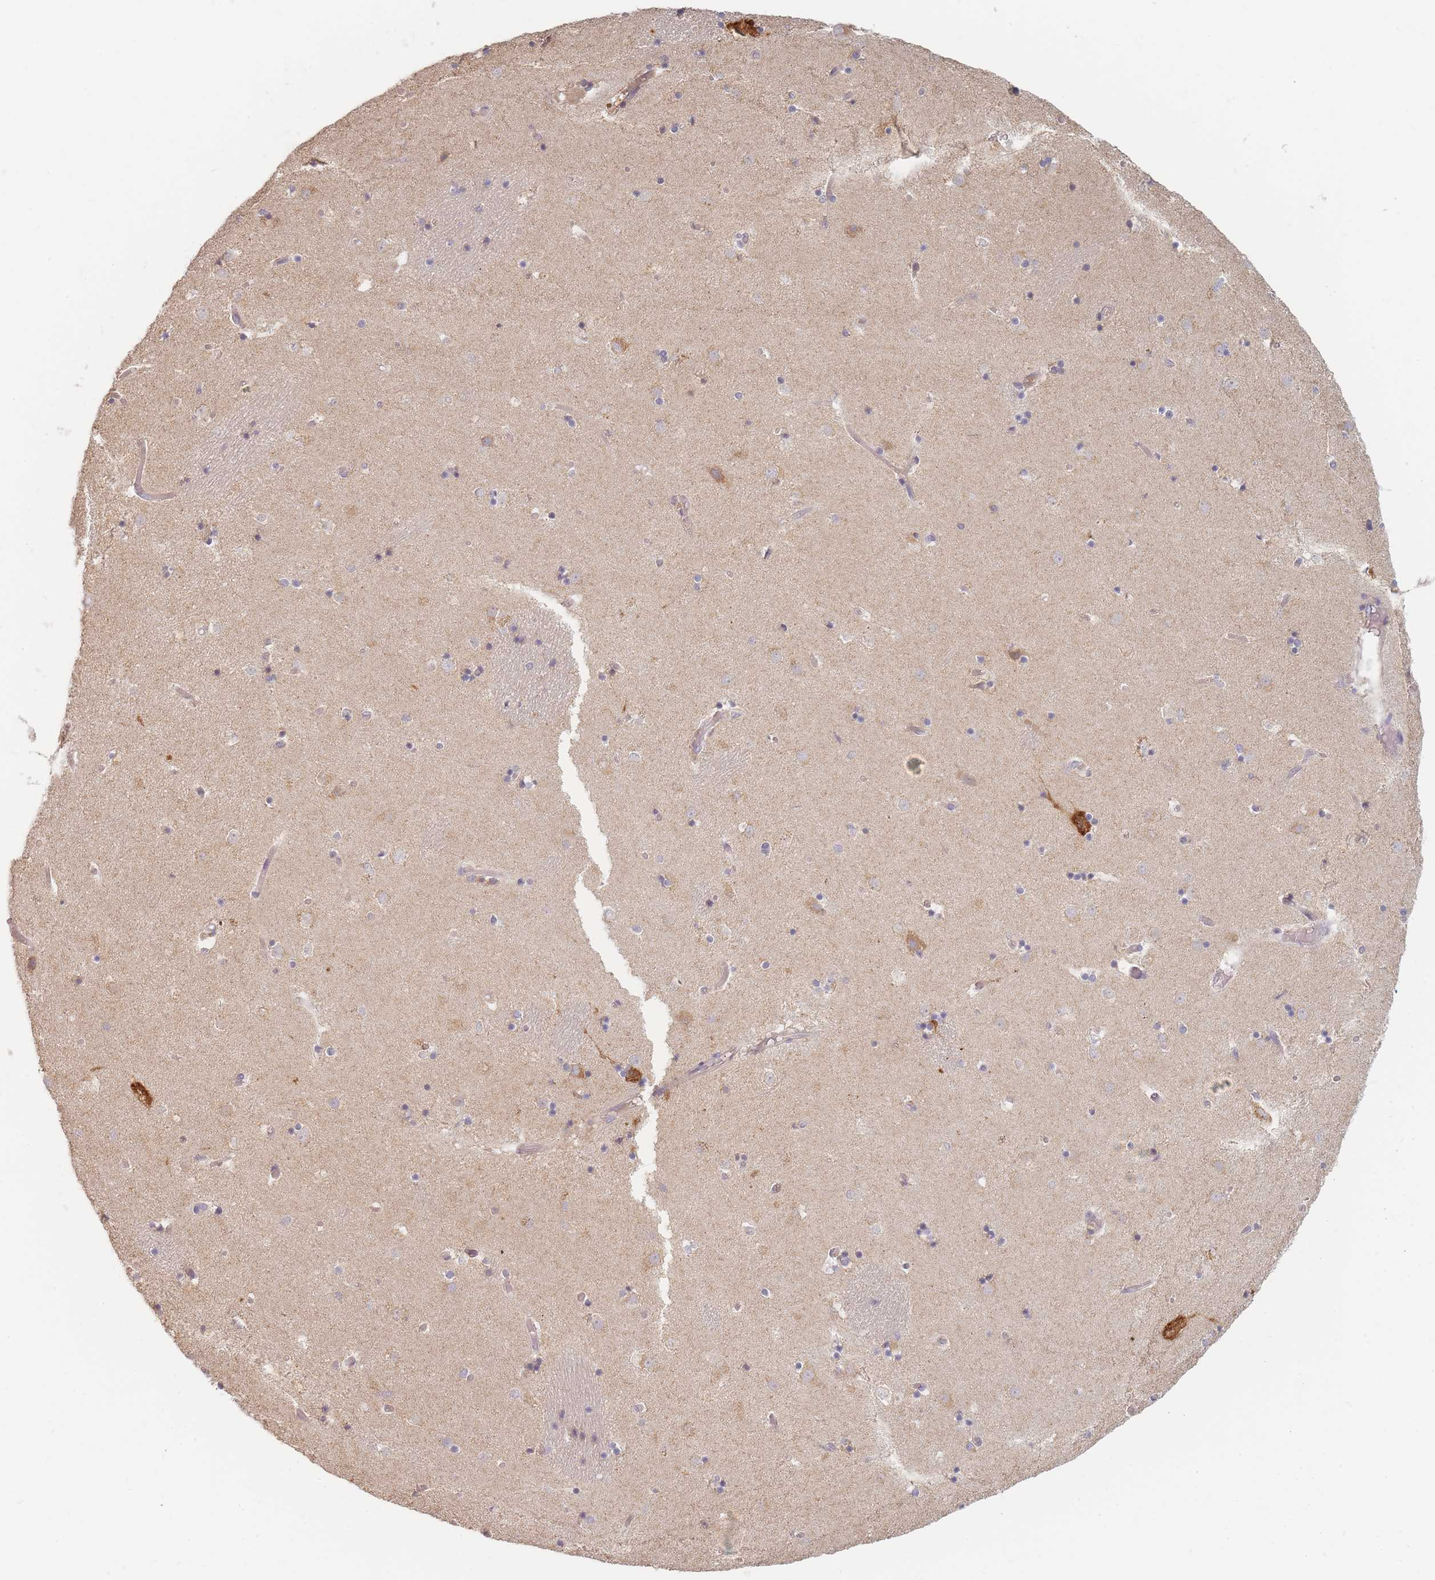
{"staining": {"intensity": "negative", "quantity": "none", "location": "none"}, "tissue": "caudate", "cell_type": "Glial cells", "image_type": "normal", "snomed": [{"axis": "morphology", "description": "Normal tissue, NOS"}, {"axis": "topography", "description": "Lateral ventricle wall"}], "caption": "Immunohistochemical staining of benign caudate shows no significant staining in glial cells. (DAB (3,3'-diaminobenzidine) IHC, high magnification).", "gene": "SLC35F3", "patient": {"sex": "female", "age": 52}}